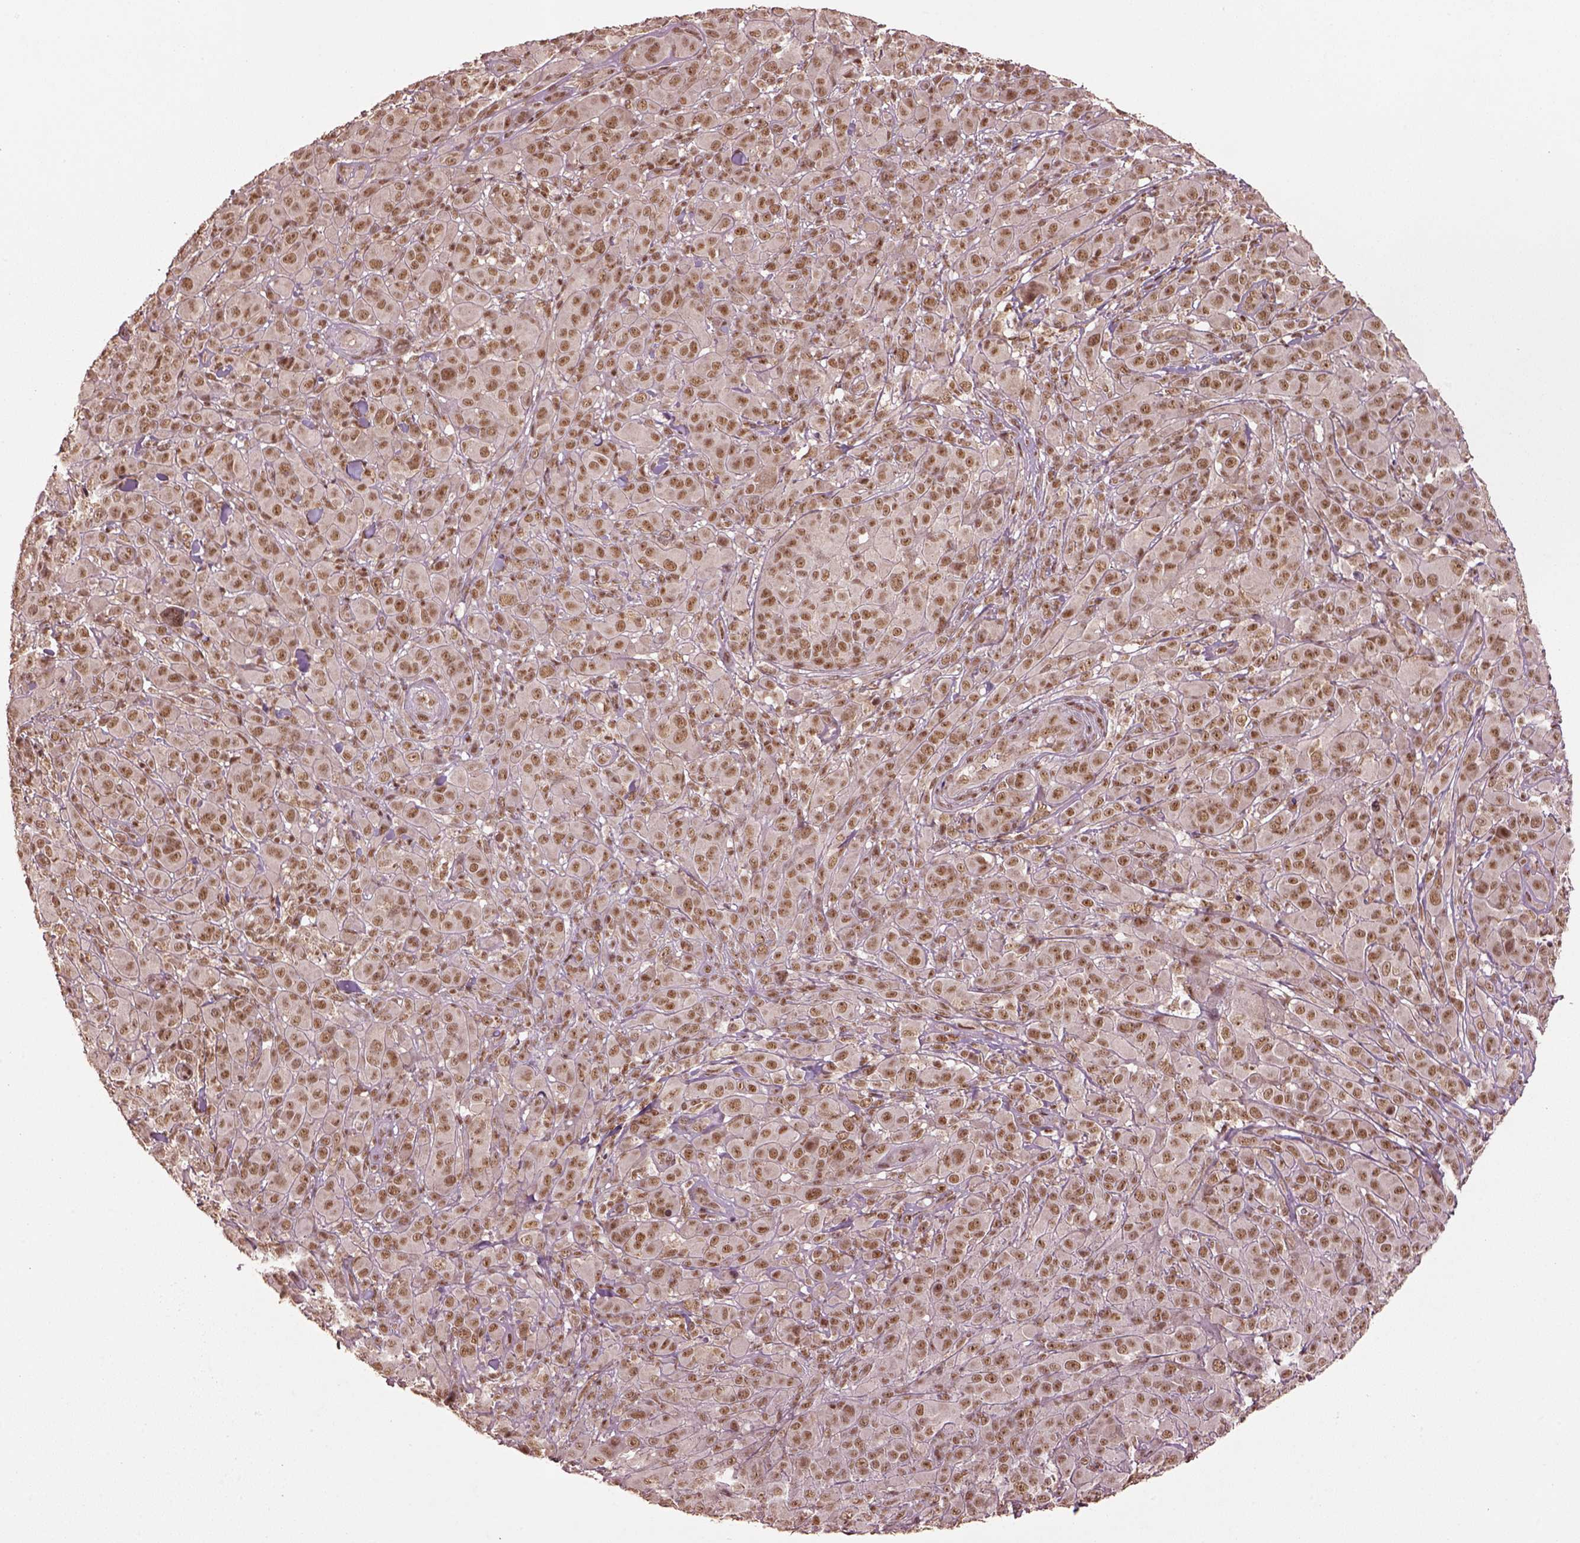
{"staining": {"intensity": "moderate", "quantity": ">75%", "location": "nuclear"}, "tissue": "melanoma", "cell_type": "Tumor cells", "image_type": "cancer", "snomed": [{"axis": "morphology", "description": "Malignant melanoma, NOS"}, {"axis": "topography", "description": "Skin"}], "caption": "Malignant melanoma stained with immunohistochemistry (IHC) displays moderate nuclear positivity in approximately >75% of tumor cells.", "gene": "BRD9", "patient": {"sex": "female", "age": 87}}